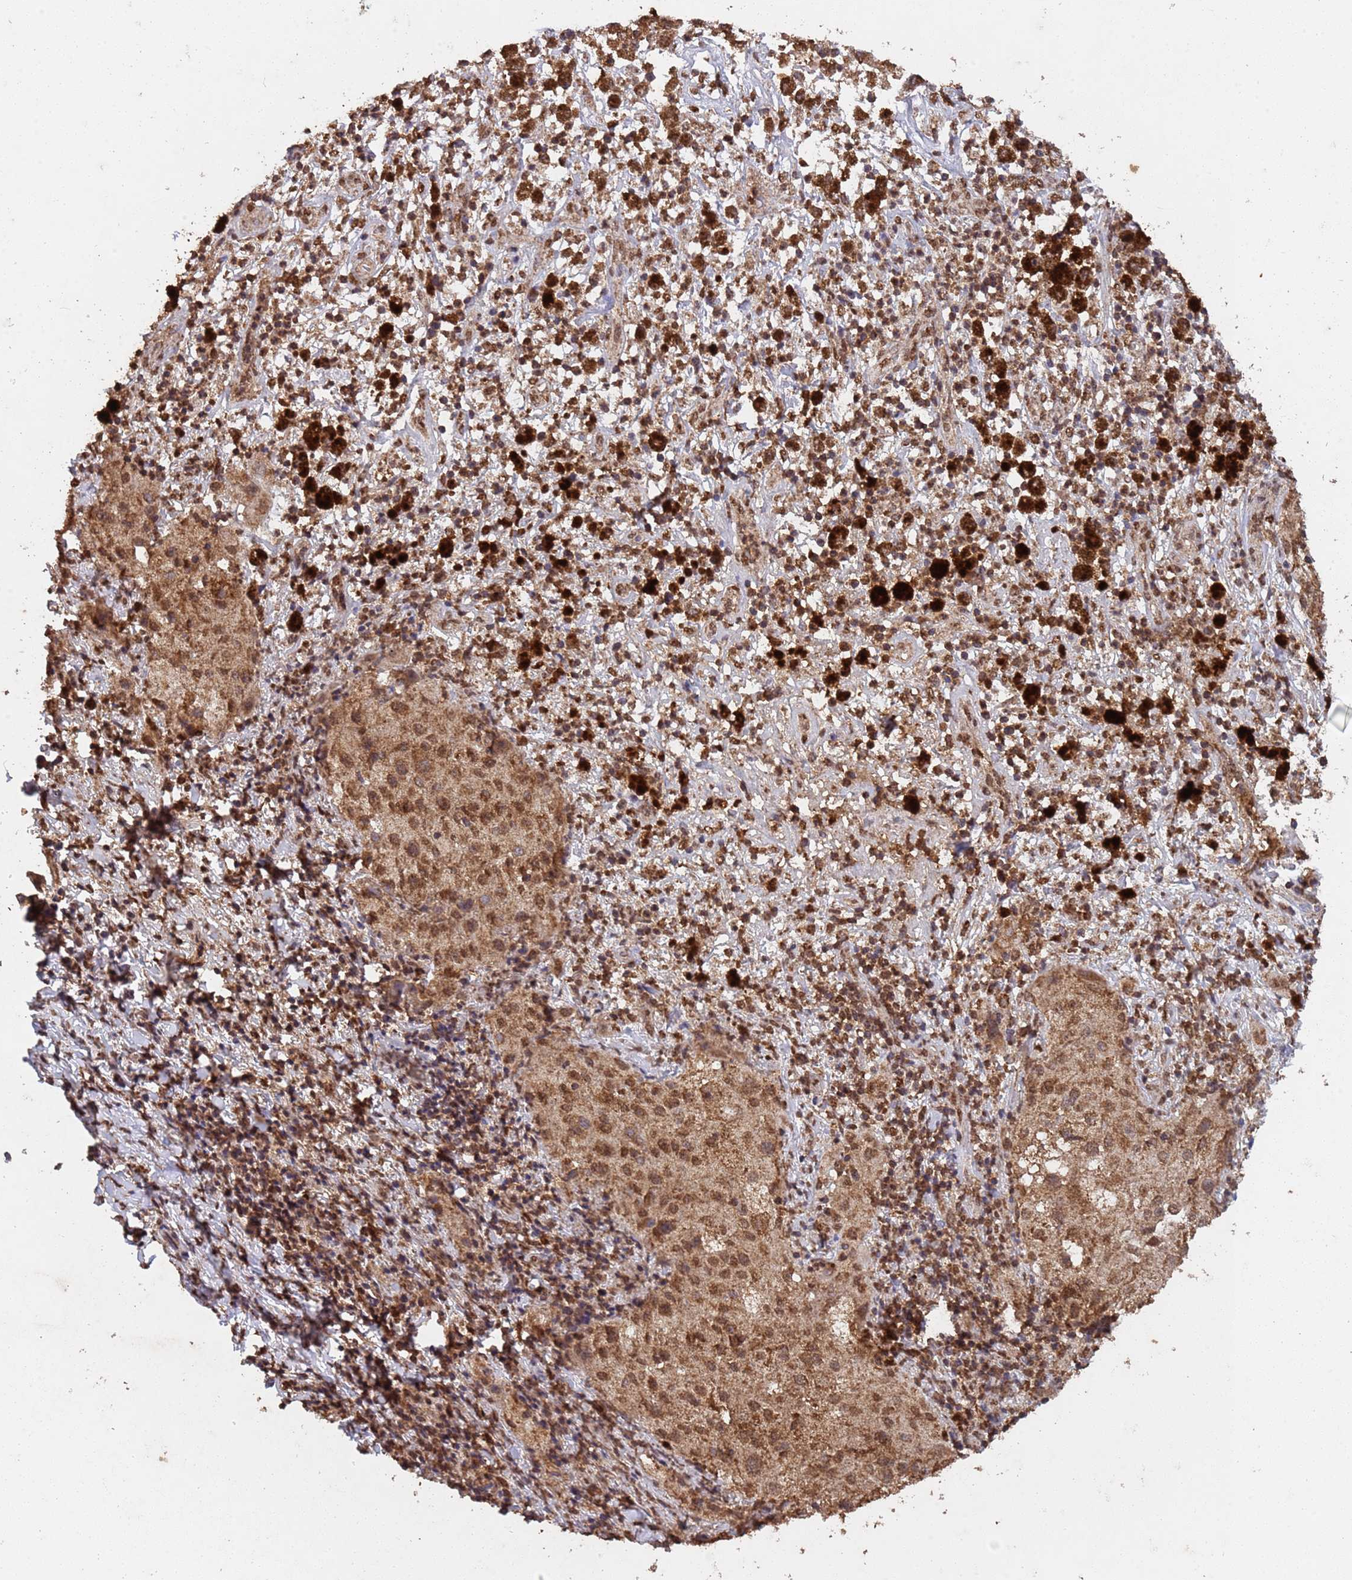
{"staining": {"intensity": "moderate", "quantity": ">75%", "location": "nuclear"}, "tissue": "melanoma", "cell_type": "Tumor cells", "image_type": "cancer", "snomed": [{"axis": "morphology", "description": "Necrosis, NOS"}, {"axis": "morphology", "description": "Malignant melanoma, NOS"}, {"axis": "topography", "description": "Skin"}], "caption": "Protein analysis of melanoma tissue demonstrates moderate nuclear expression in about >75% of tumor cells.", "gene": "HDAC10", "patient": {"sex": "female", "age": 87}}